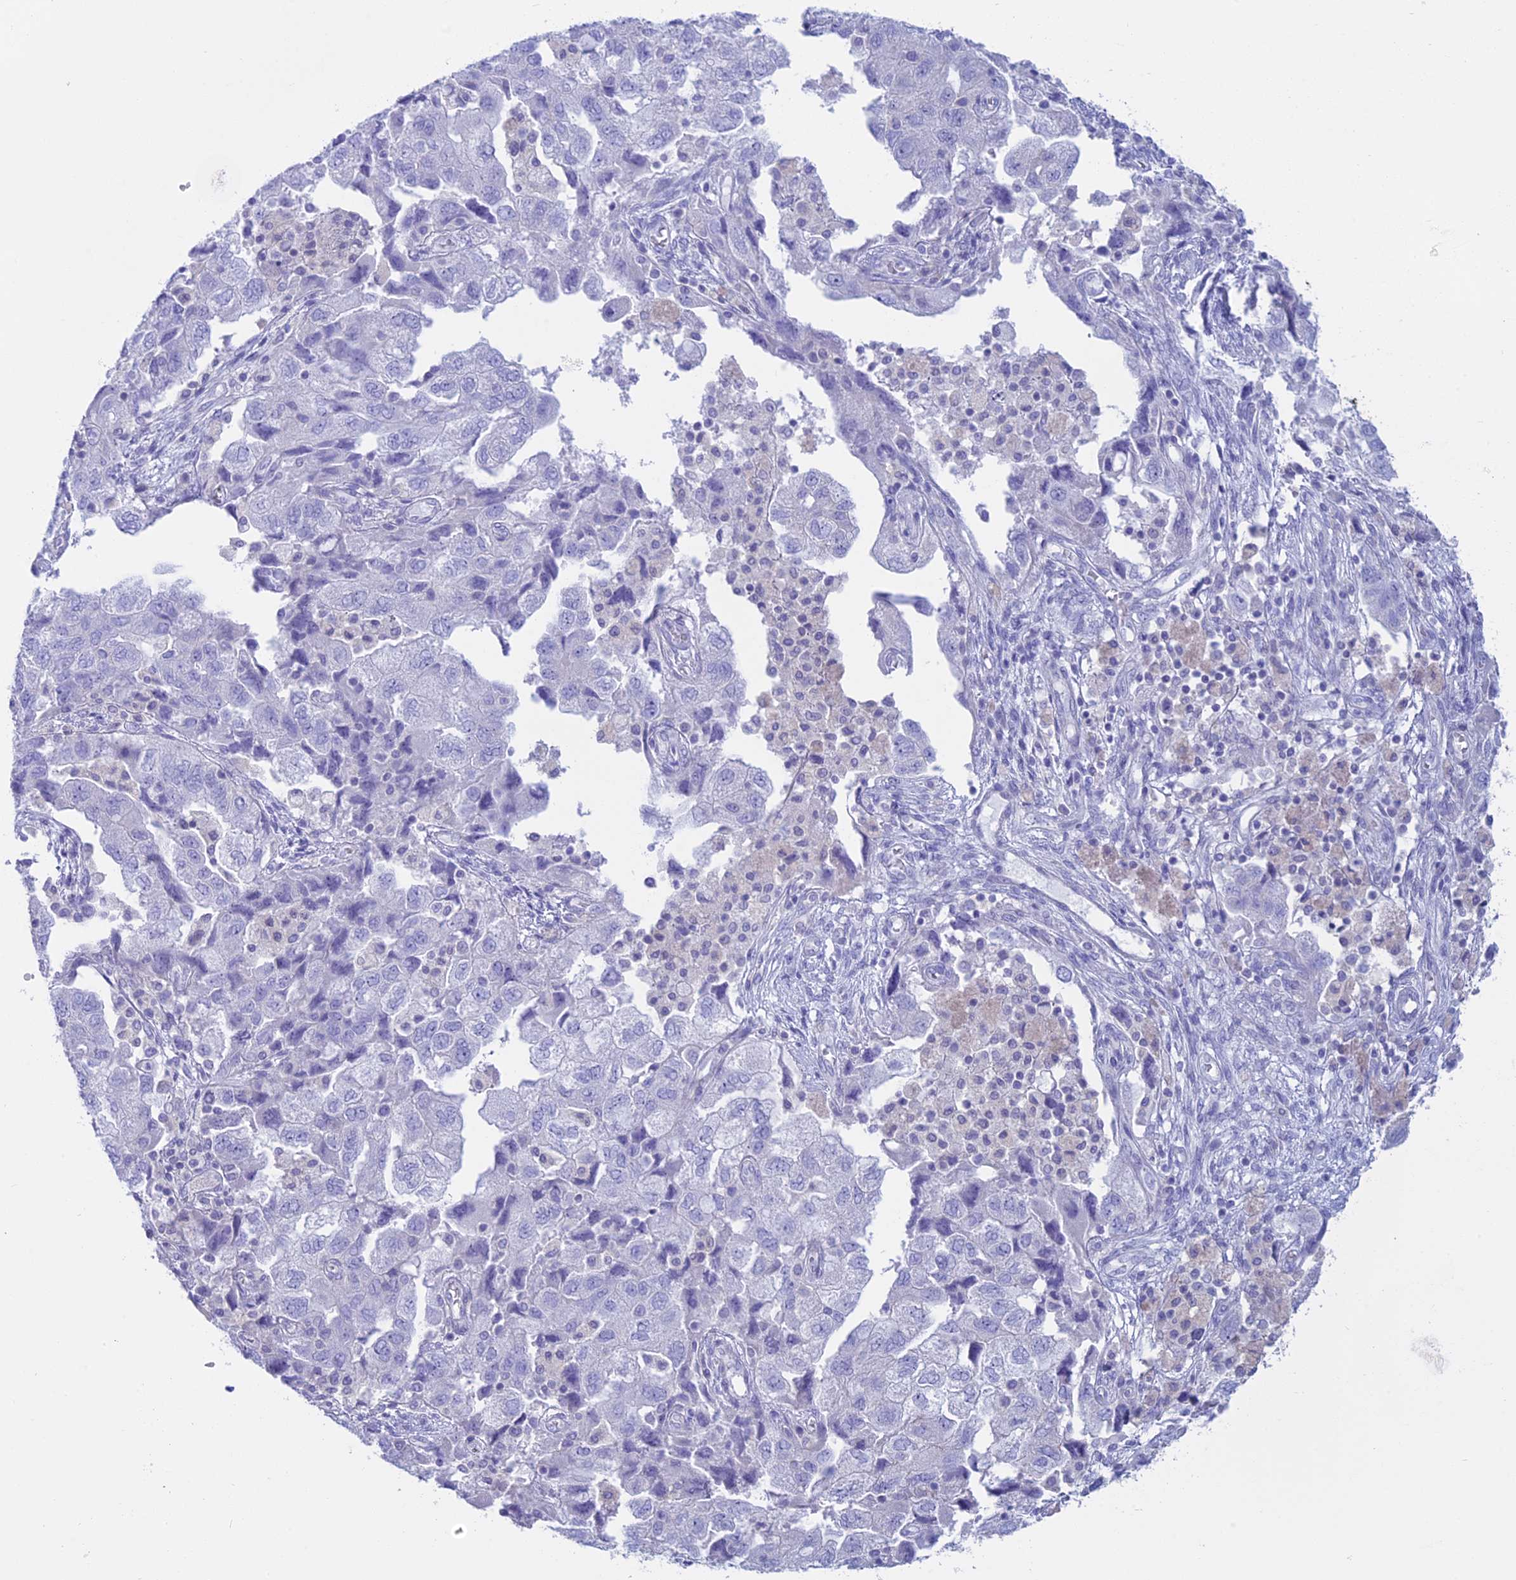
{"staining": {"intensity": "negative", "quantity": "none", "location": "none"}, "tissue": "ovarian cancer", "cell_type": "Tumor cells", "image_type": "cancer", "snomed": [{"axis": "morphology", "description": "Carcinoma, NOS"}, {"axis": "morphology", "description": "Cystadenocarcinoma, serous, NOS"}, {"axis": "topography", "description": "Ovary"}], "caption": "High power microscopy histopathology image of an immunohistochemistry histopathology image of carcinoma (ovarian), revealing no significant expression in tumor cells. Nuclei are stained in blue.", "gene": "RP1", "patient": {"sex": "female", "age": 69}}